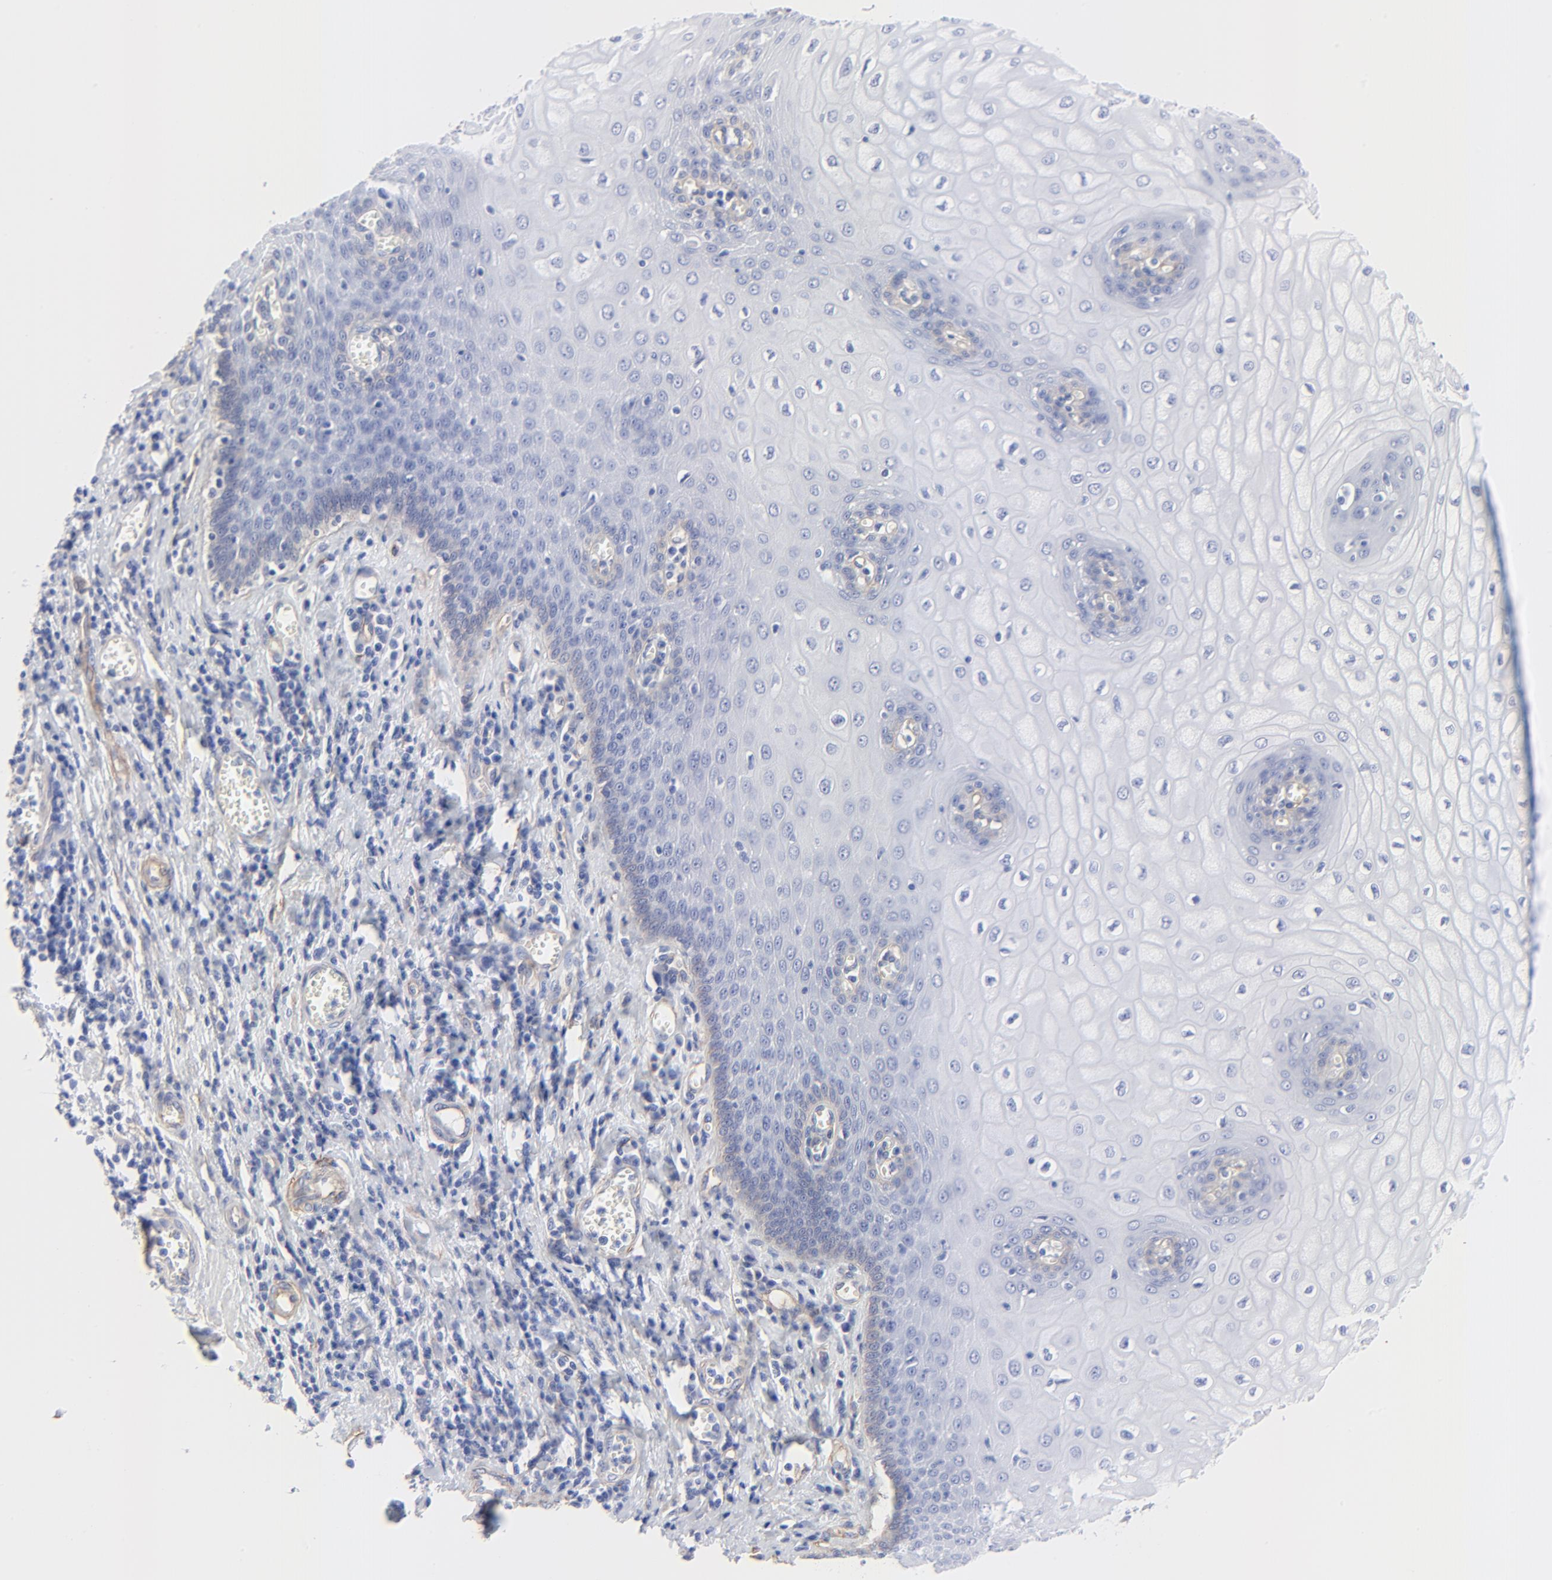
{"staining": {"intensity": "negative", "quantity": "none", "location": "none"}, "tissue": "esophagus", "cell_type": "Squamous epithelial cells", "image_type": "normal", "snomed": [{"axis": "morphology", "description": "Normal tissue, NOS"}, {"axis": "morphology", "description": "Squamous cell carcinoma, NOS"}, {"axis": "topography", "description": "Esophagus"}], "caption": "An immunohistochemistry photomicrograph of benign esophagus is shown. There is no staining in squamous epithelial cells of esophagus.", "gene": "CAV1", "patient": {"sex": "male", "age": 65}}